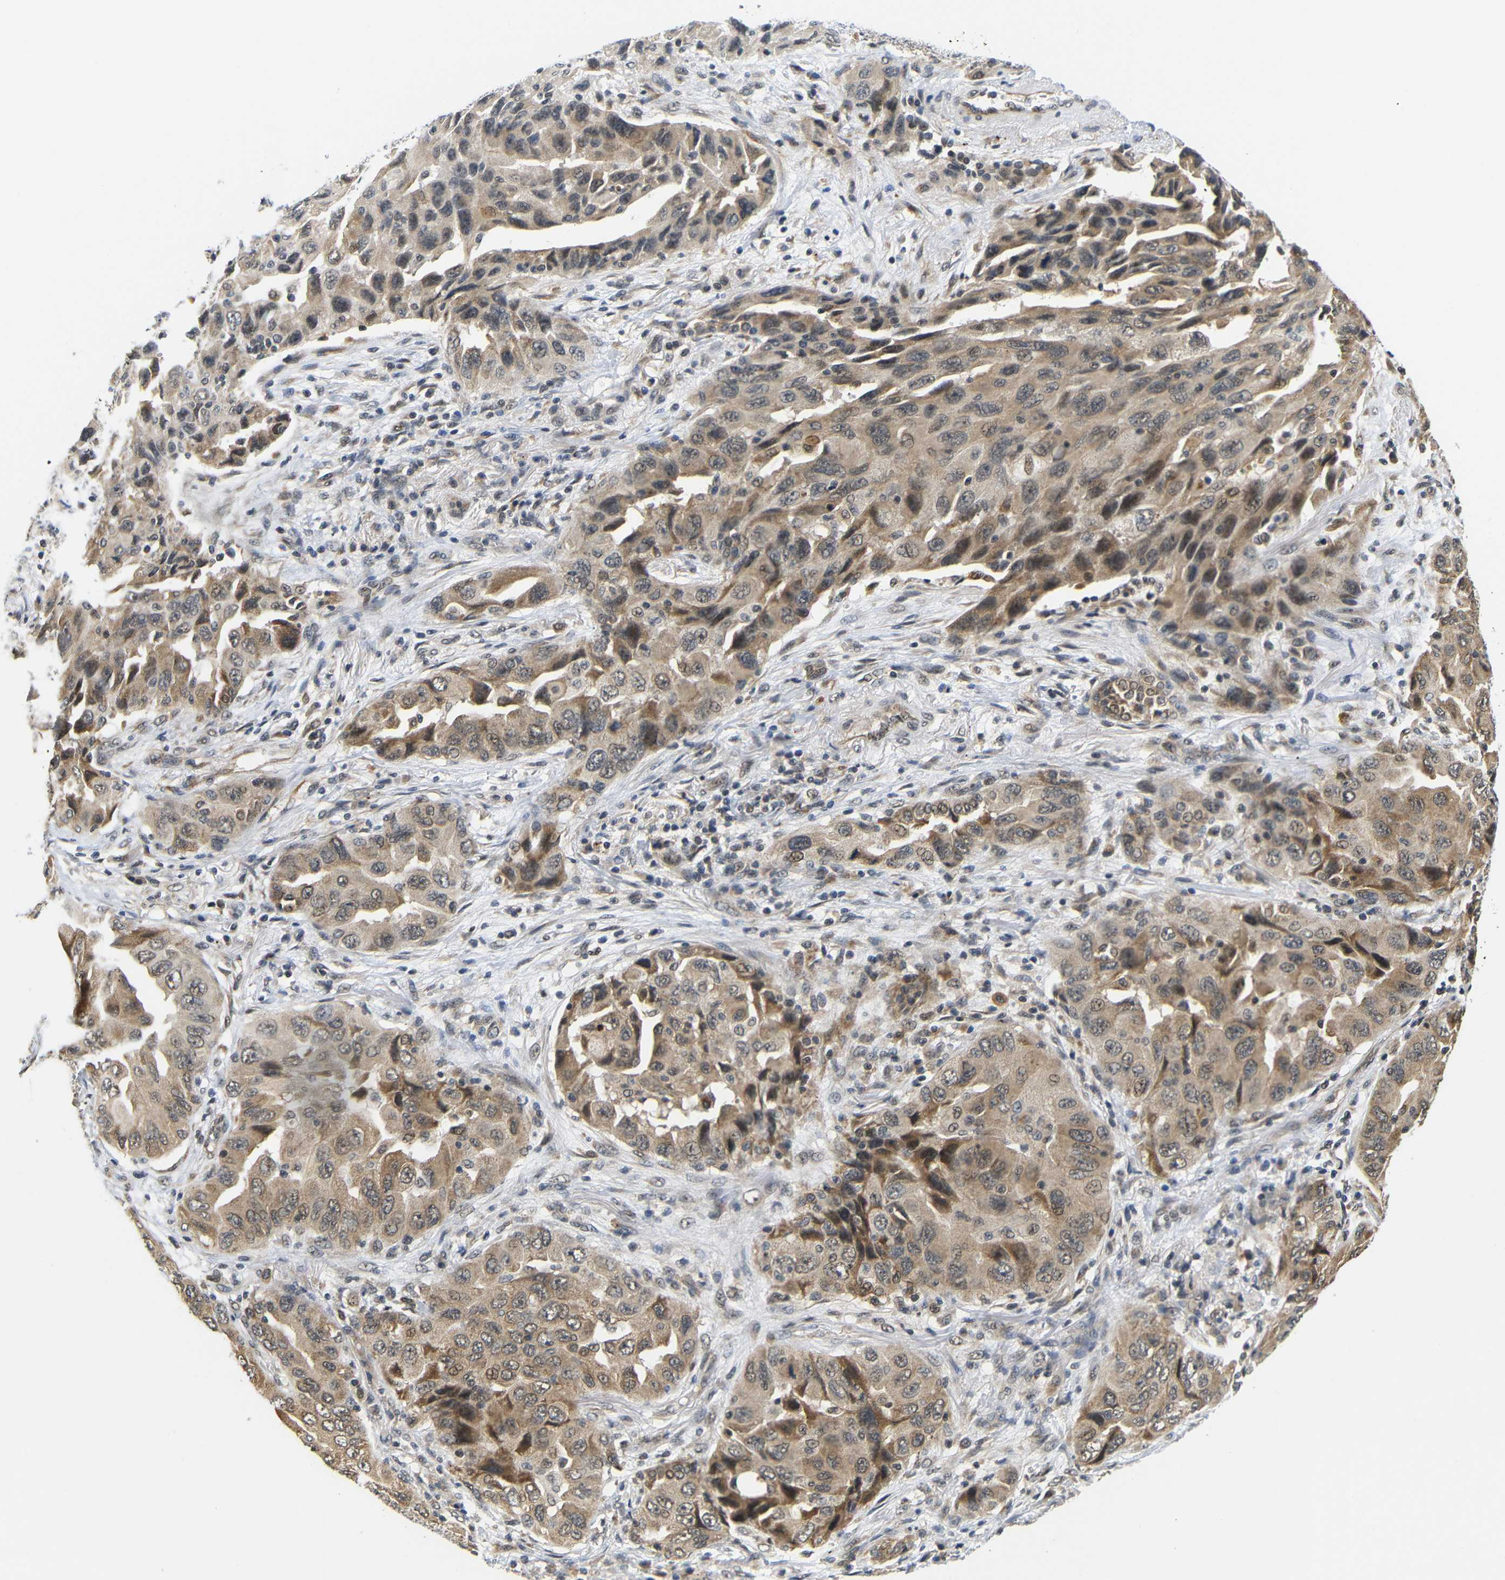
{"staining": {"intensity": "moderate", "quantity": ">75%", "location": "cytoplasmic/membranous"}, "tissue": "lung cancer", "cell_type": "Tumor cells", "image_type": "cancer", "snomed": [{"axis": "morphology", "description": "Adenocarcinoma, NOS"}, {"axis": "topography", "description": "Lung"}], "caption": "This is an image of immunohistochemistry staining of lung cancer (adenocarcinoma), which shows moderate staining in the cytoplasmic/membranous of tumor cells.", "gene": "GJA5", "patient": {"sex": "female", "age": 65}}